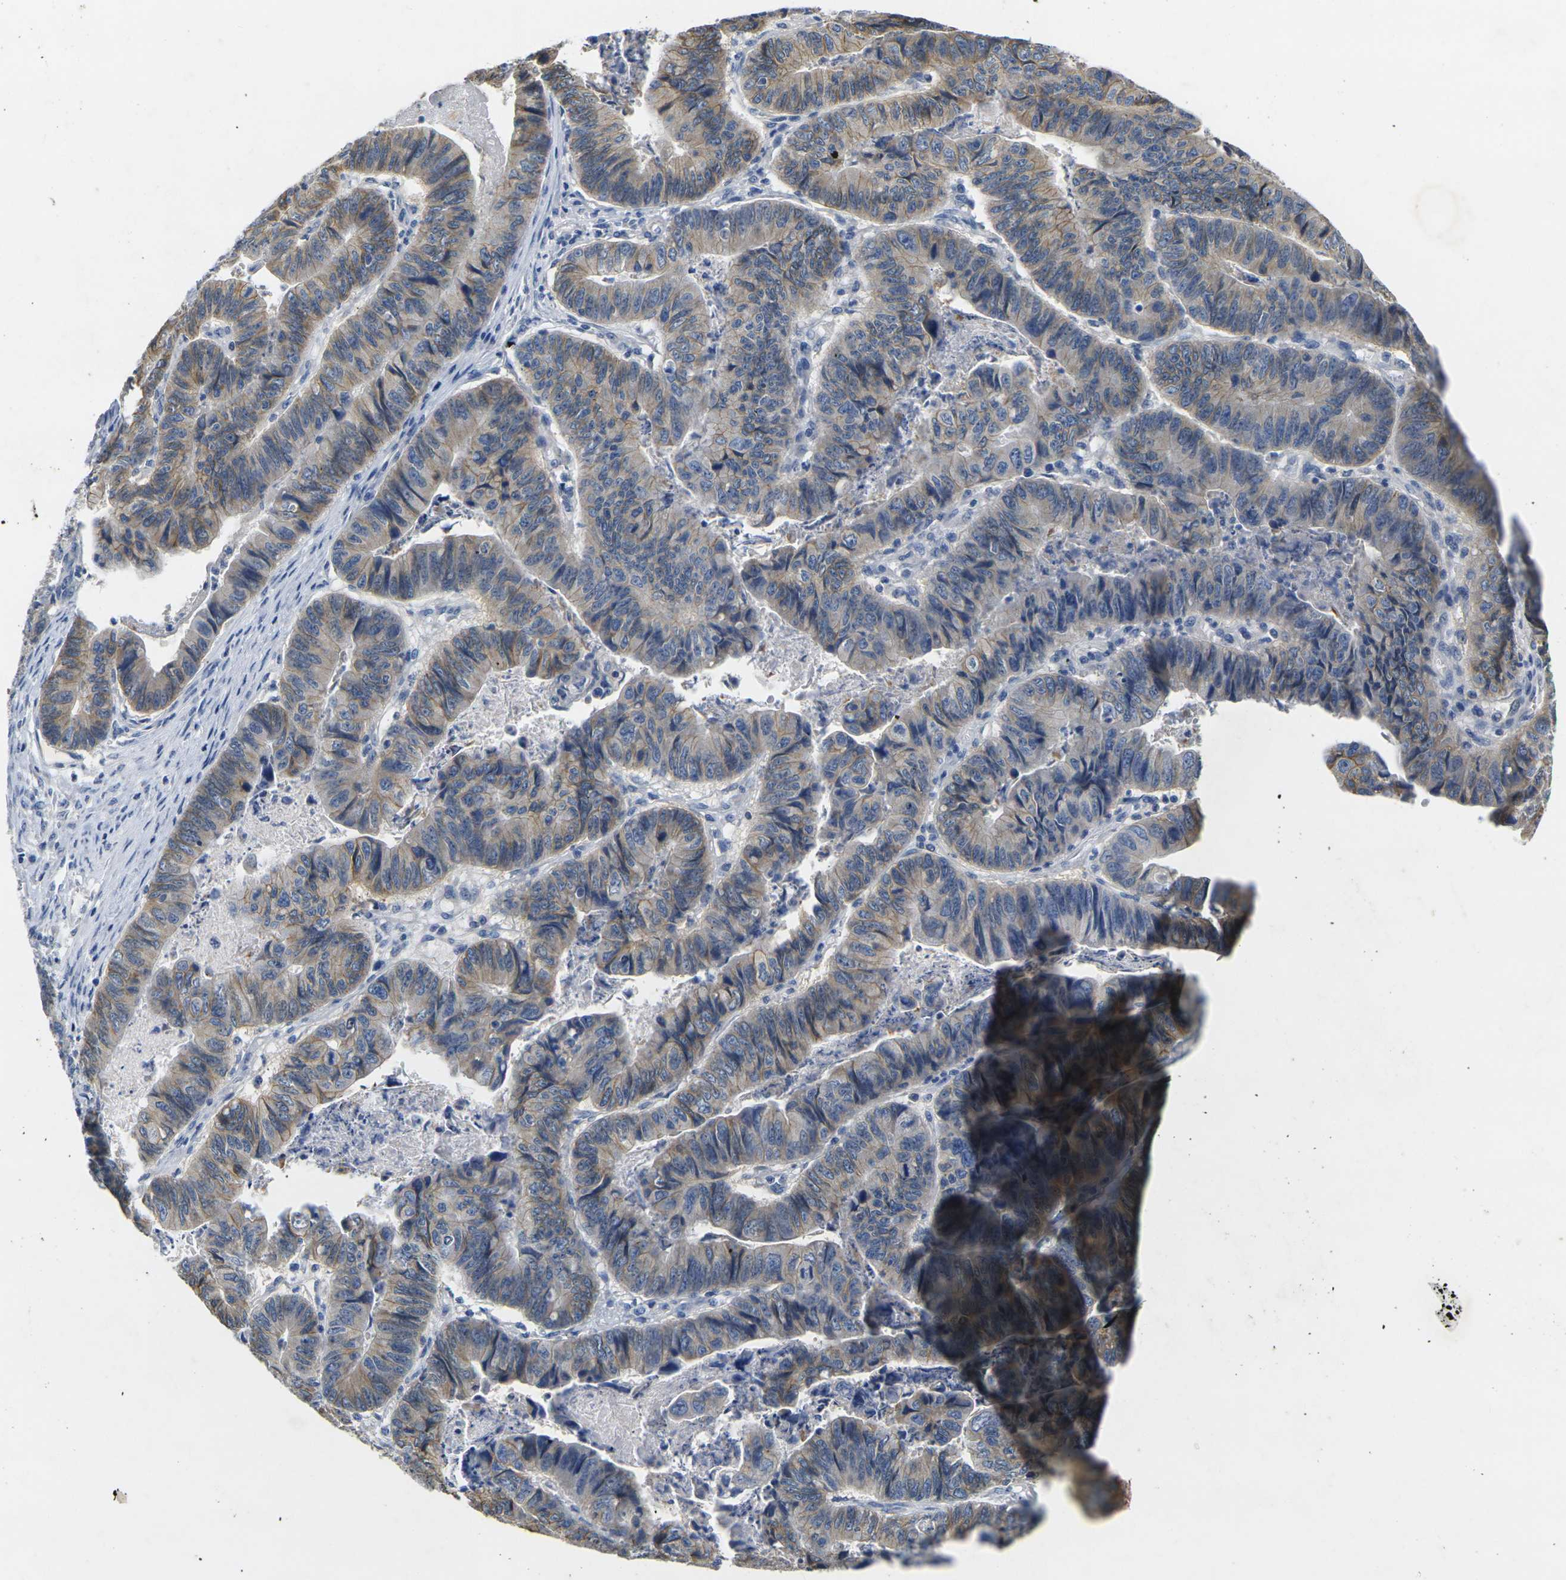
{"staining": {"intensity": "moderate", "quantity": ">75%", "location": "cytoplasmic/membranous"}, "tissue": "stomach cancer", "cell_type": "Tumor cells", "image_type": "cancer", "snomed": [{"axis": "morphology", "description": "Adenocarcinoma, NOS"}, {"axis": "topography", "description": "Stomach, lower"}], "caption": "Protein staining of stomach cancer (adenocarcinoma) tissue exhibits moderate cytoplasmic/membranous expression in approximately >75% of tumor cells. (DAB IHC with brightfield microscopy, high magnification).", "gene": "NOCT", "patient": {"sex": "male", "age": 77}}